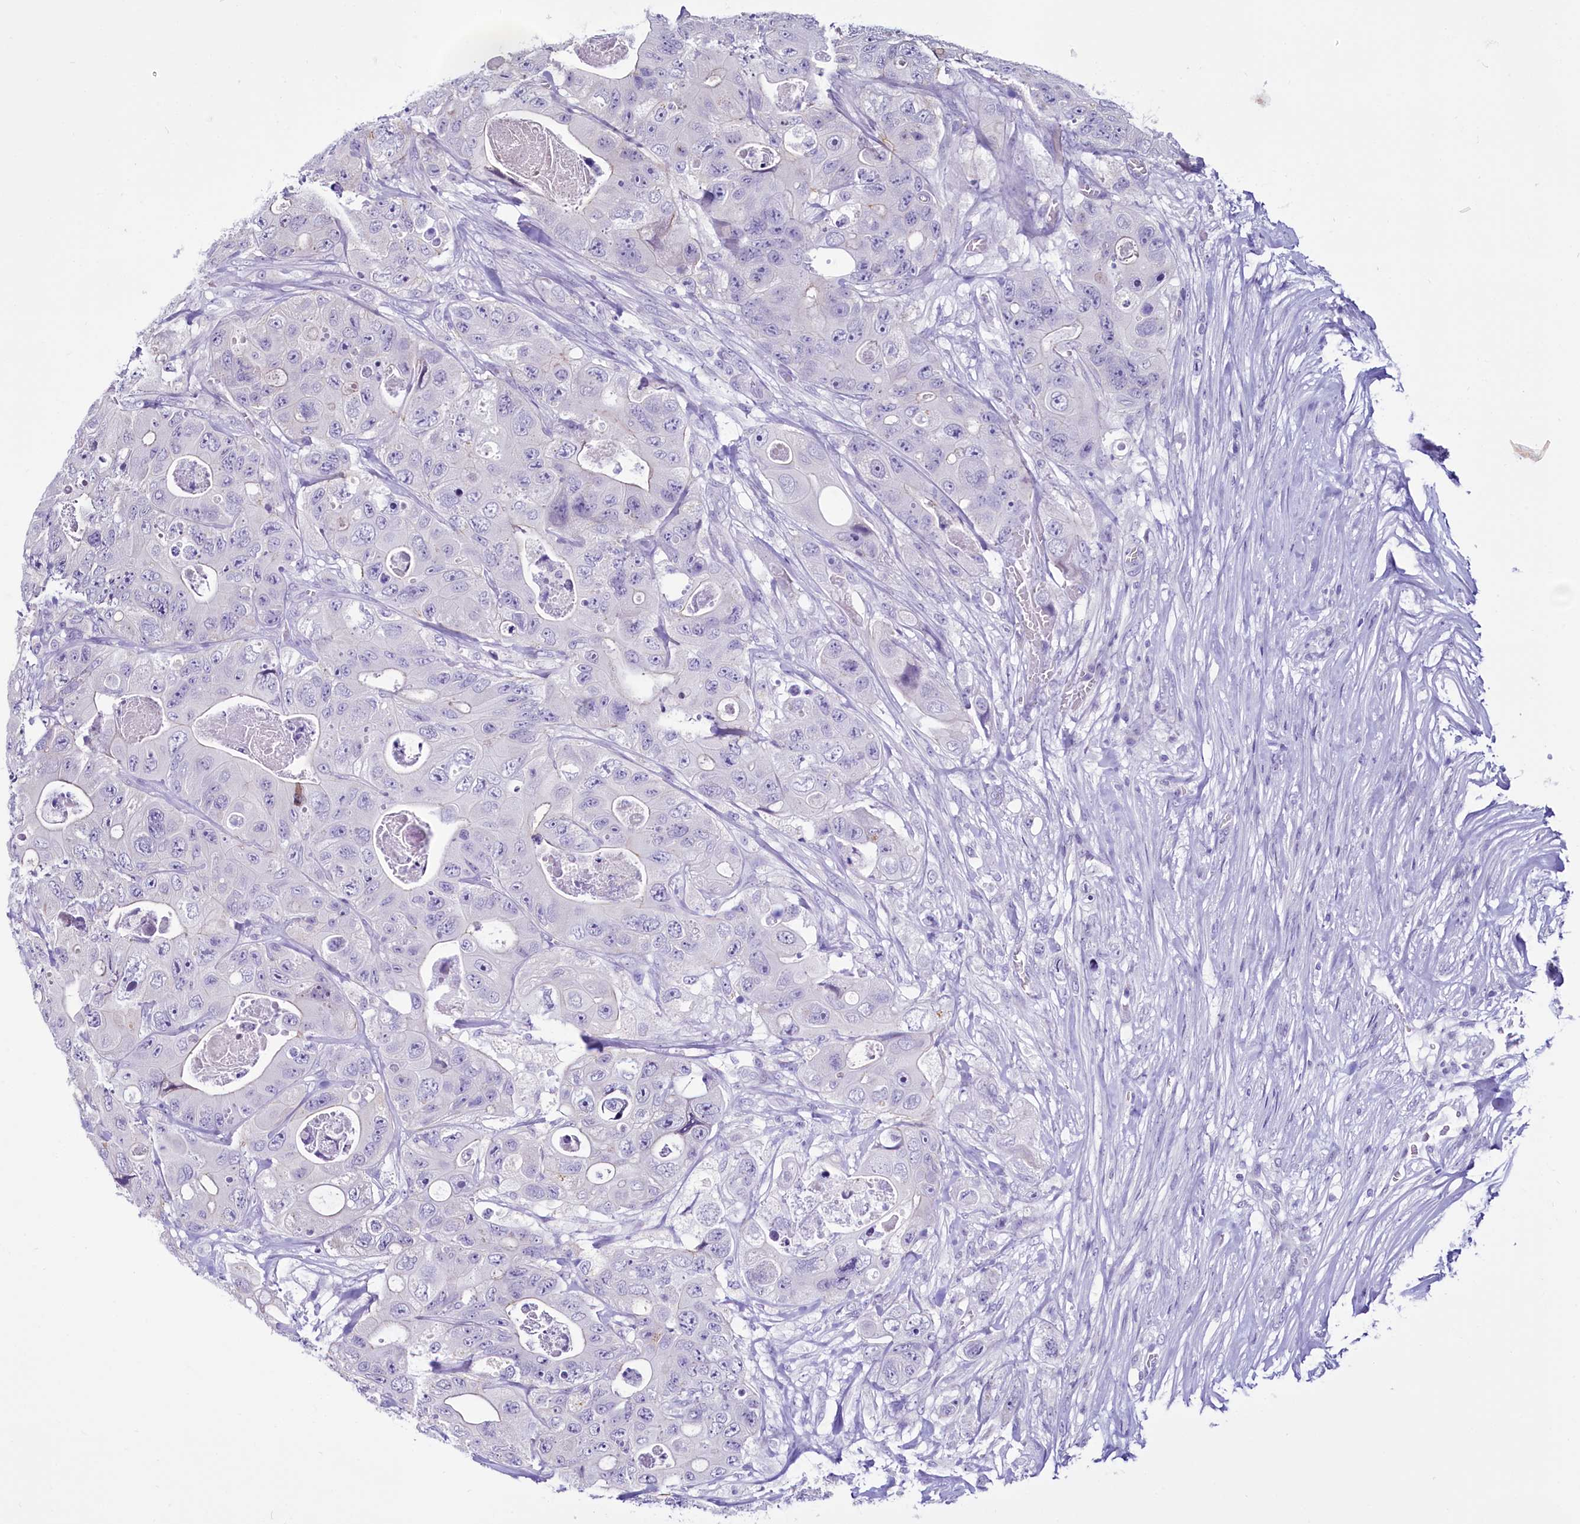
{"staining": {"intensity": "negative", "quantity": "none", "location": "none"}, "tissue": "colorectal cancer", "cell_type": "Tumor cells", "image_type": "cancer", "snomed": [{"axis": "morphology", "description": "Adenocarcinoma, NOS"}, {"axis": "topography", "description": "Colon"}], "caption": "A high-resolution micrograph shows immunohistochemistry staining of adenocarcinoma (colorectal), which shows no significant staining in tumor cells.", "gene": "BANK1", "patient": {"sex": "female", "age": 46}}